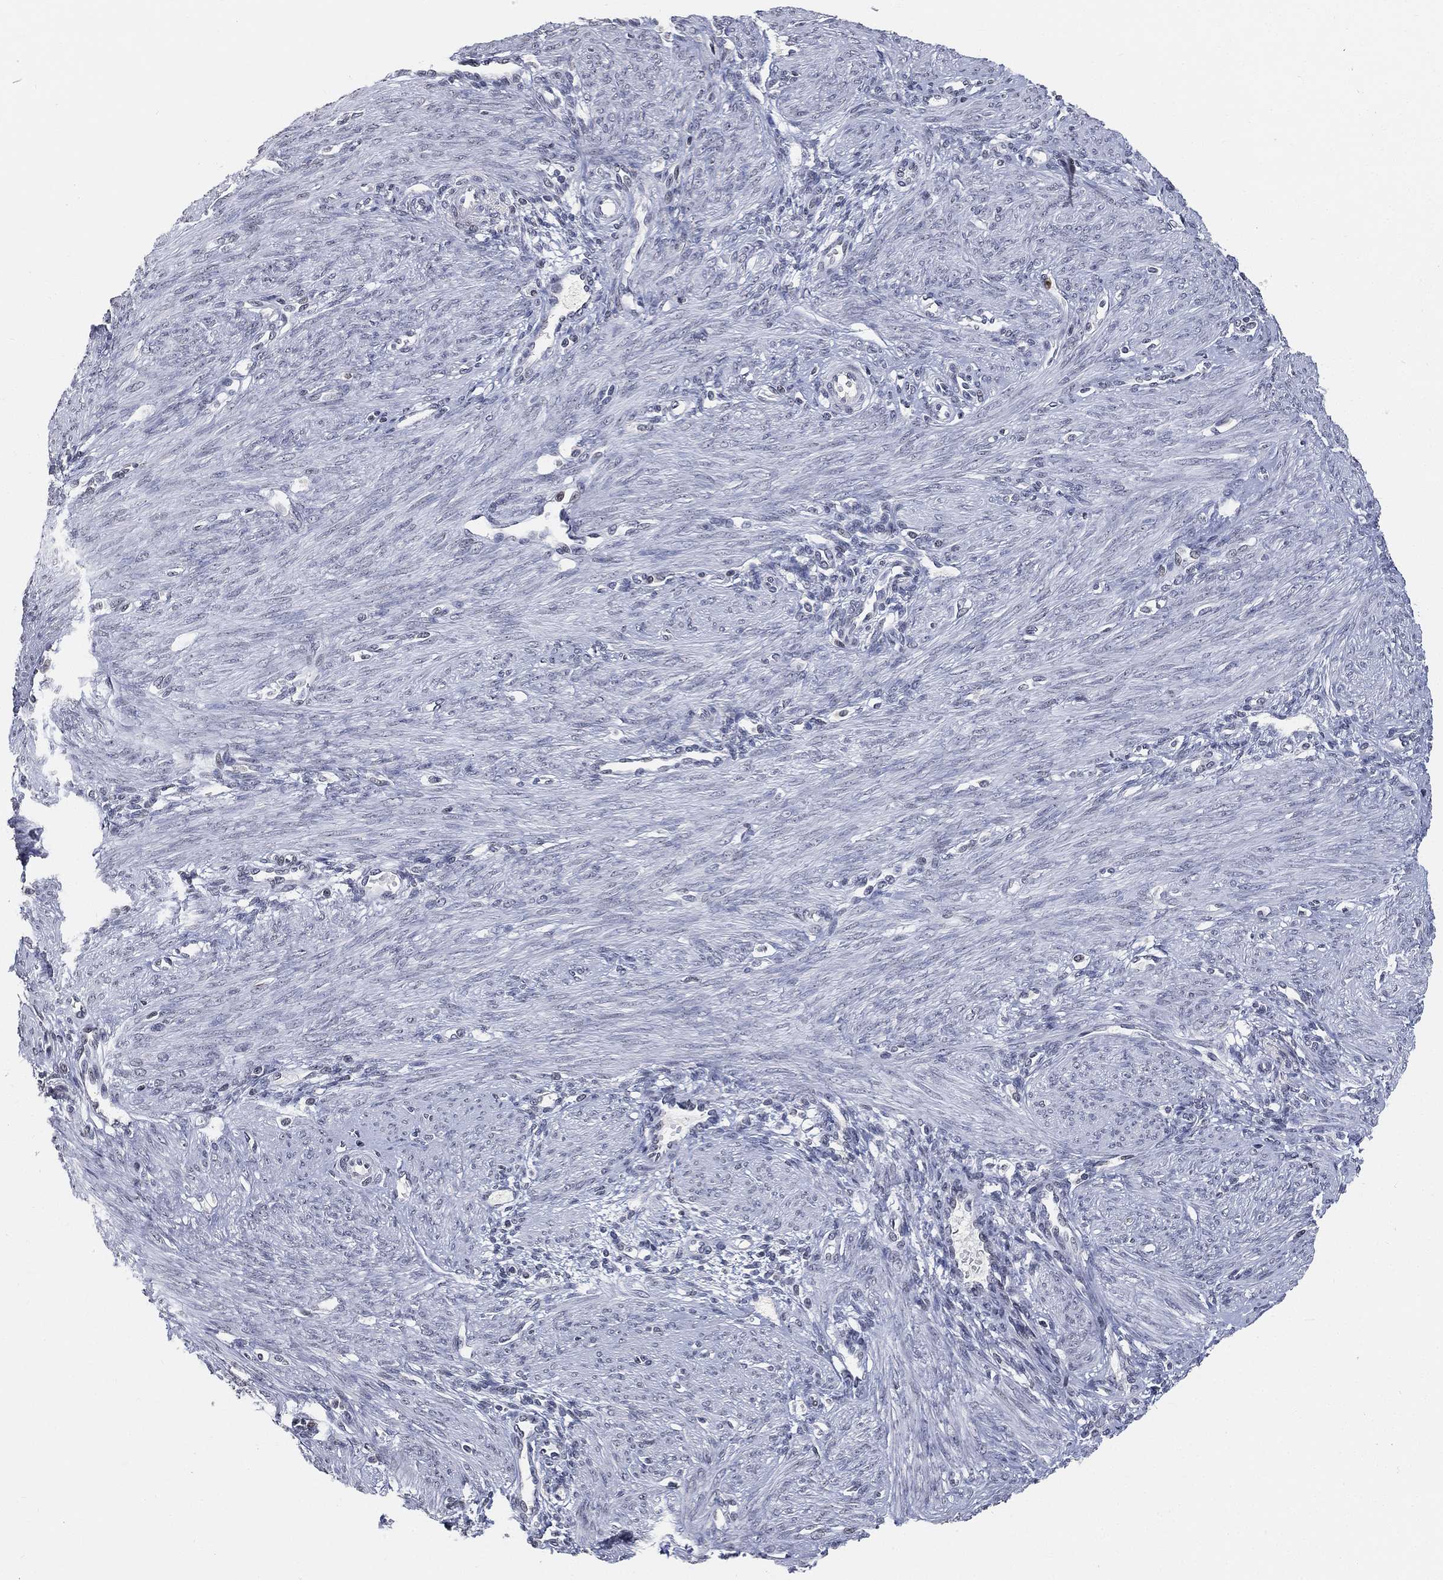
{"staining": {"intensity": "negative", "quantity": "none", "location": "none"}, "tissue": "endometrium", "cell_type": "Cells in endometrial stroma", "image_type": "normal", "snomed": [{"axis": "morphology", "description": "Normal tissue, NOS"}, {"axis": "topography", "description": "Endometrium"}], "caption": "An IHC micrograph of unremarkable endometrium is shown. There is no staining in cells in endometrial stroma of endometrium. (DAB immunohistochemistry (IHC) with hematoxylin counter stain).", "gene": "ARG1", "patient": {"sex": "female", "age": 39}}